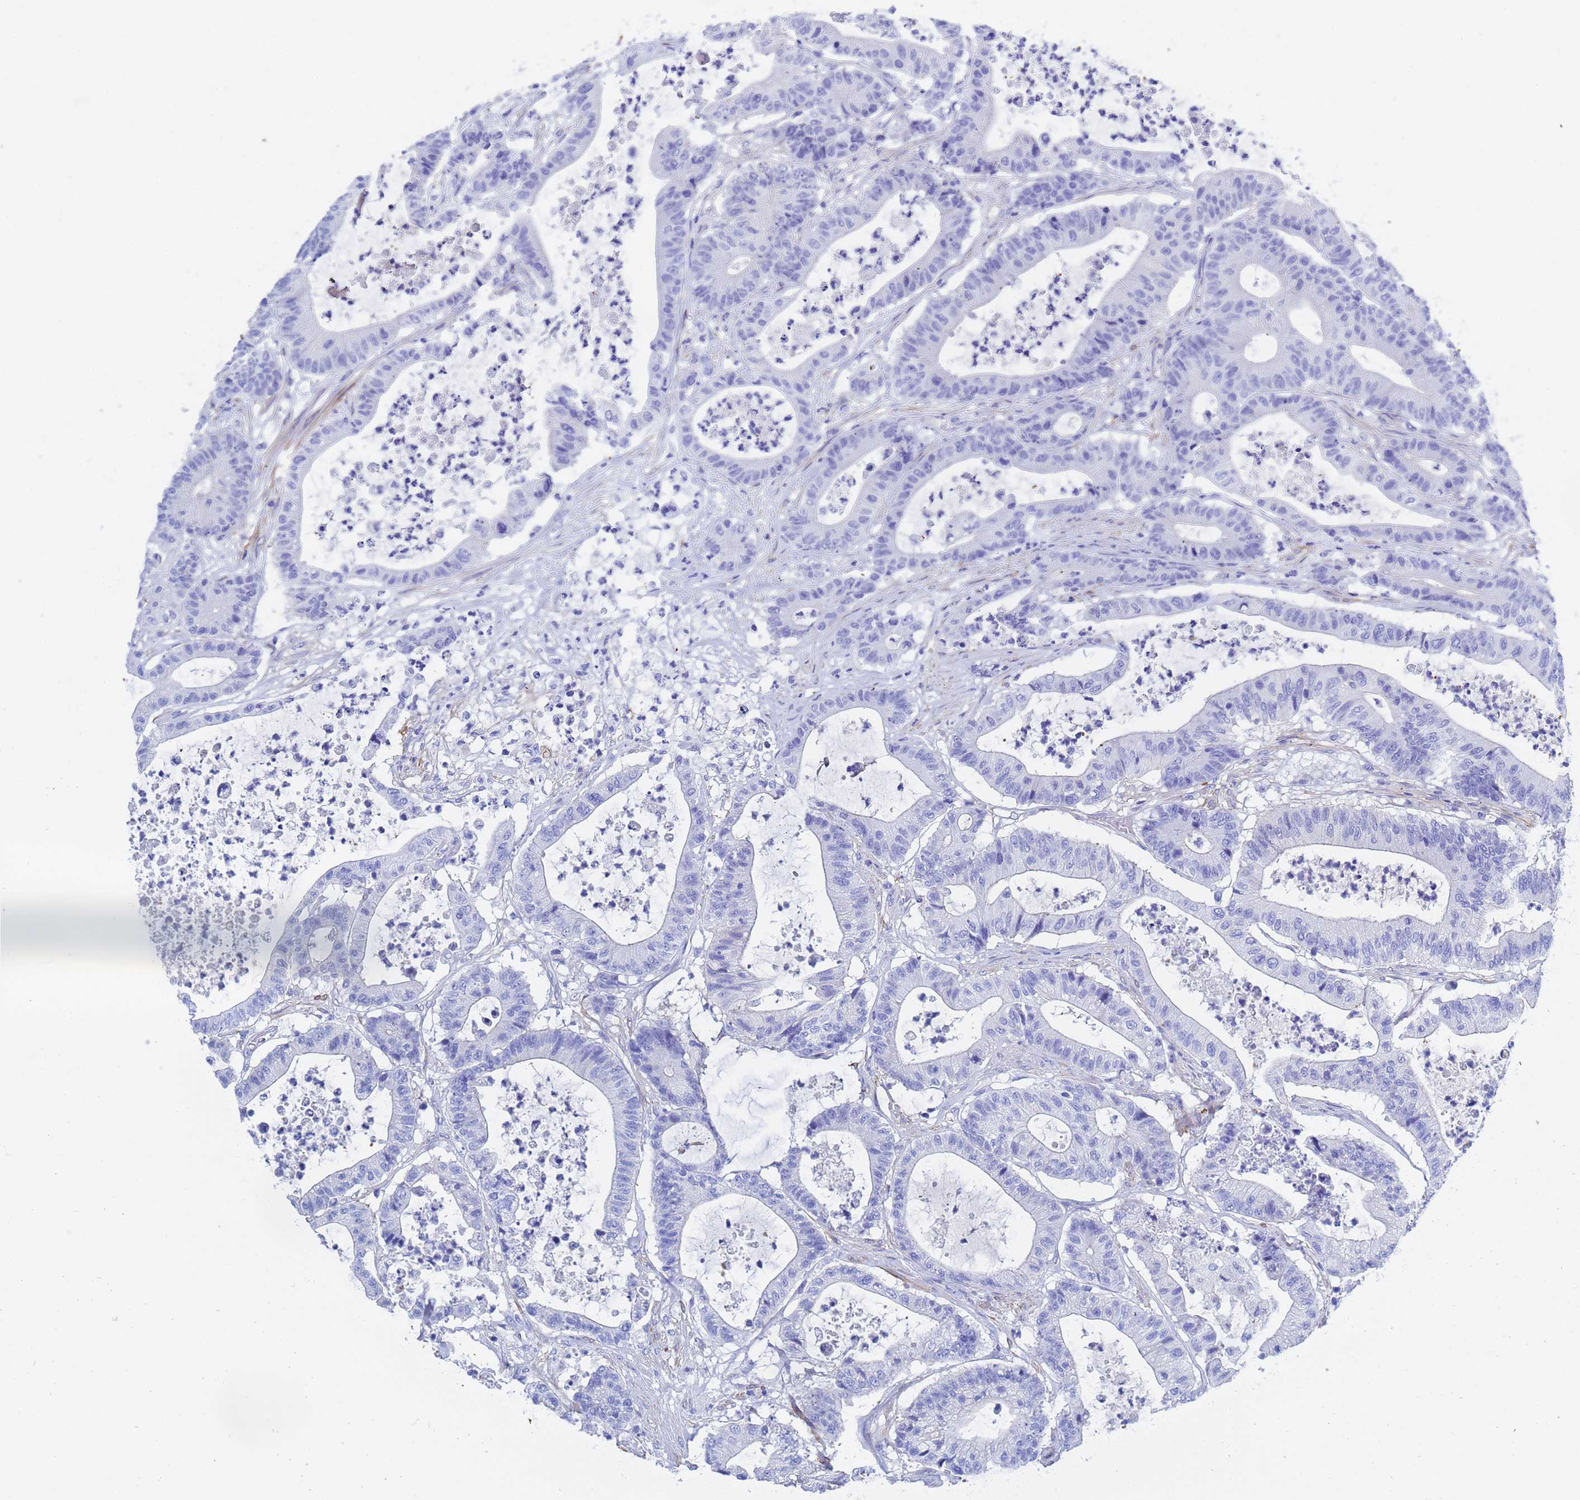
{"staining": {"intensity": "negative", "quantity": "none", "location": "none"}, "tissue": "colorectal cancer", "cell_type": "Tumor cells", "image_type": "cancer", "snomed": [{"axis": "morphology", "description": "Adenocarcinoma, NOS"}, {"axis": "topography", "description": "Colon"}], "caption": "A high-resolution photomicrograph shows immunohistochemistry staining of colorectal cancer (adenocarcinoma), which demonstrates no significant positivity in tumor cells.", "gene": "CST4", "patient": {"sex": "female", "age": 84}}